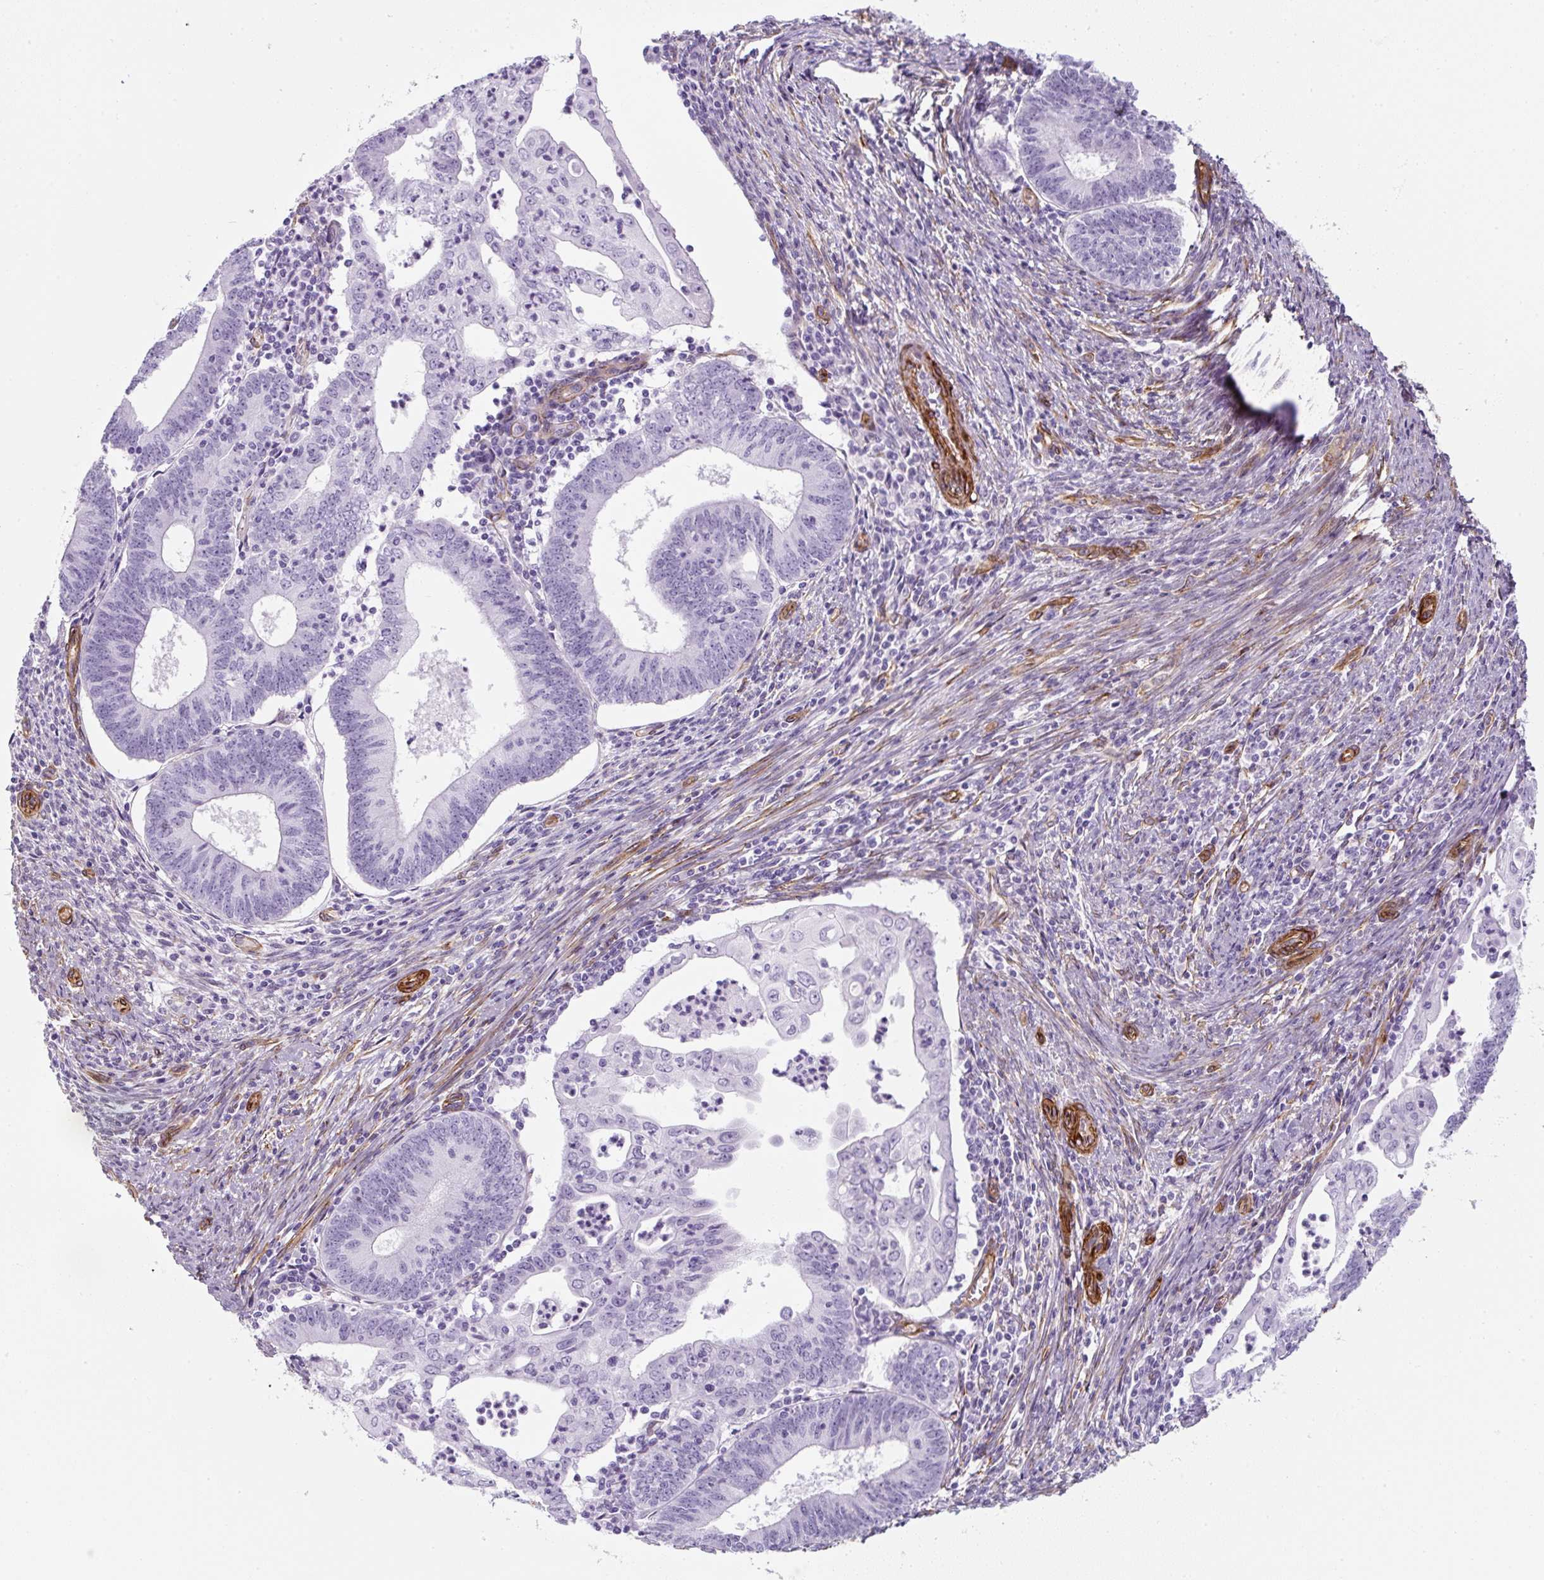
{"staining": {"intensity": "negative", "quantity": "none", "location": "none"}, "tissue": "endometrial cancer", "cell_type": "Tumor cells", "image_type": "cancer", "snomed": [{"axis": "morphology", "description": "Adenocarcinoma, NOS"}, {"axis": "topography", "description": "Endometrium"}], "caption": "Endometrial cancer (adenocarcinoma) was stained to show a protein in brown. There is no significant staining in tumor cells.", "gene": "CAVIN3", "patient": {"sex": "female", "age": 60}}